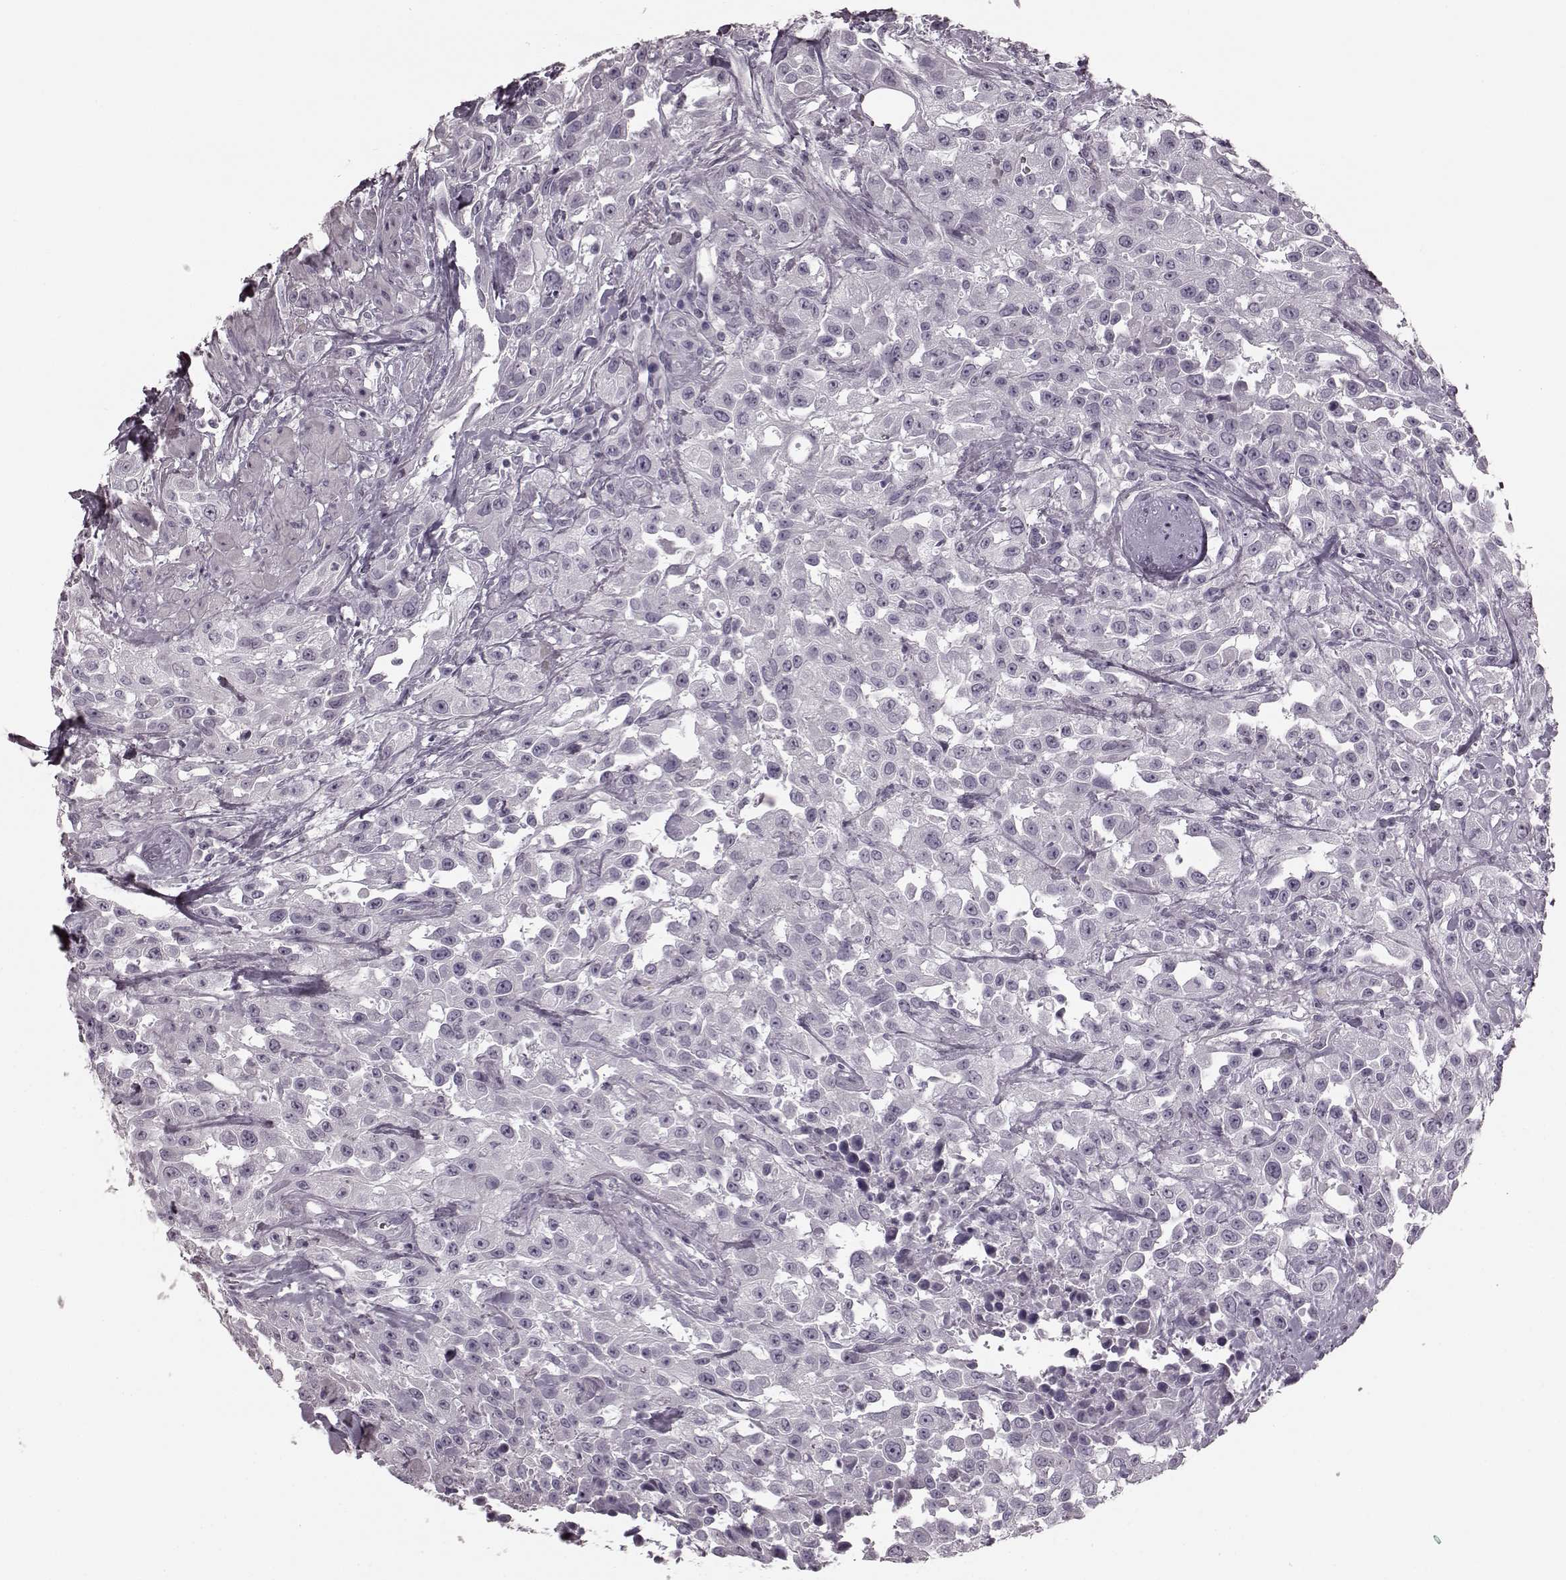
{"staining": {"intensity": "negative", "quantity": "none", "location": "none"}, "tissue": "urothelial cancer", "cell_type": "Tumor cells", "image_type": "cancer", "snomed": [{"axis": "morphology", "description": "Urothelial carcinoma, High grade"}, {"axis": "topography", "description": "Urinary bladder"}], "caption": "There is no significant staining in tumor cells of urothelial carcinoma (high-grade).", "gene": "TRPM1", "patient": {"sex": "male", "age": 79}}